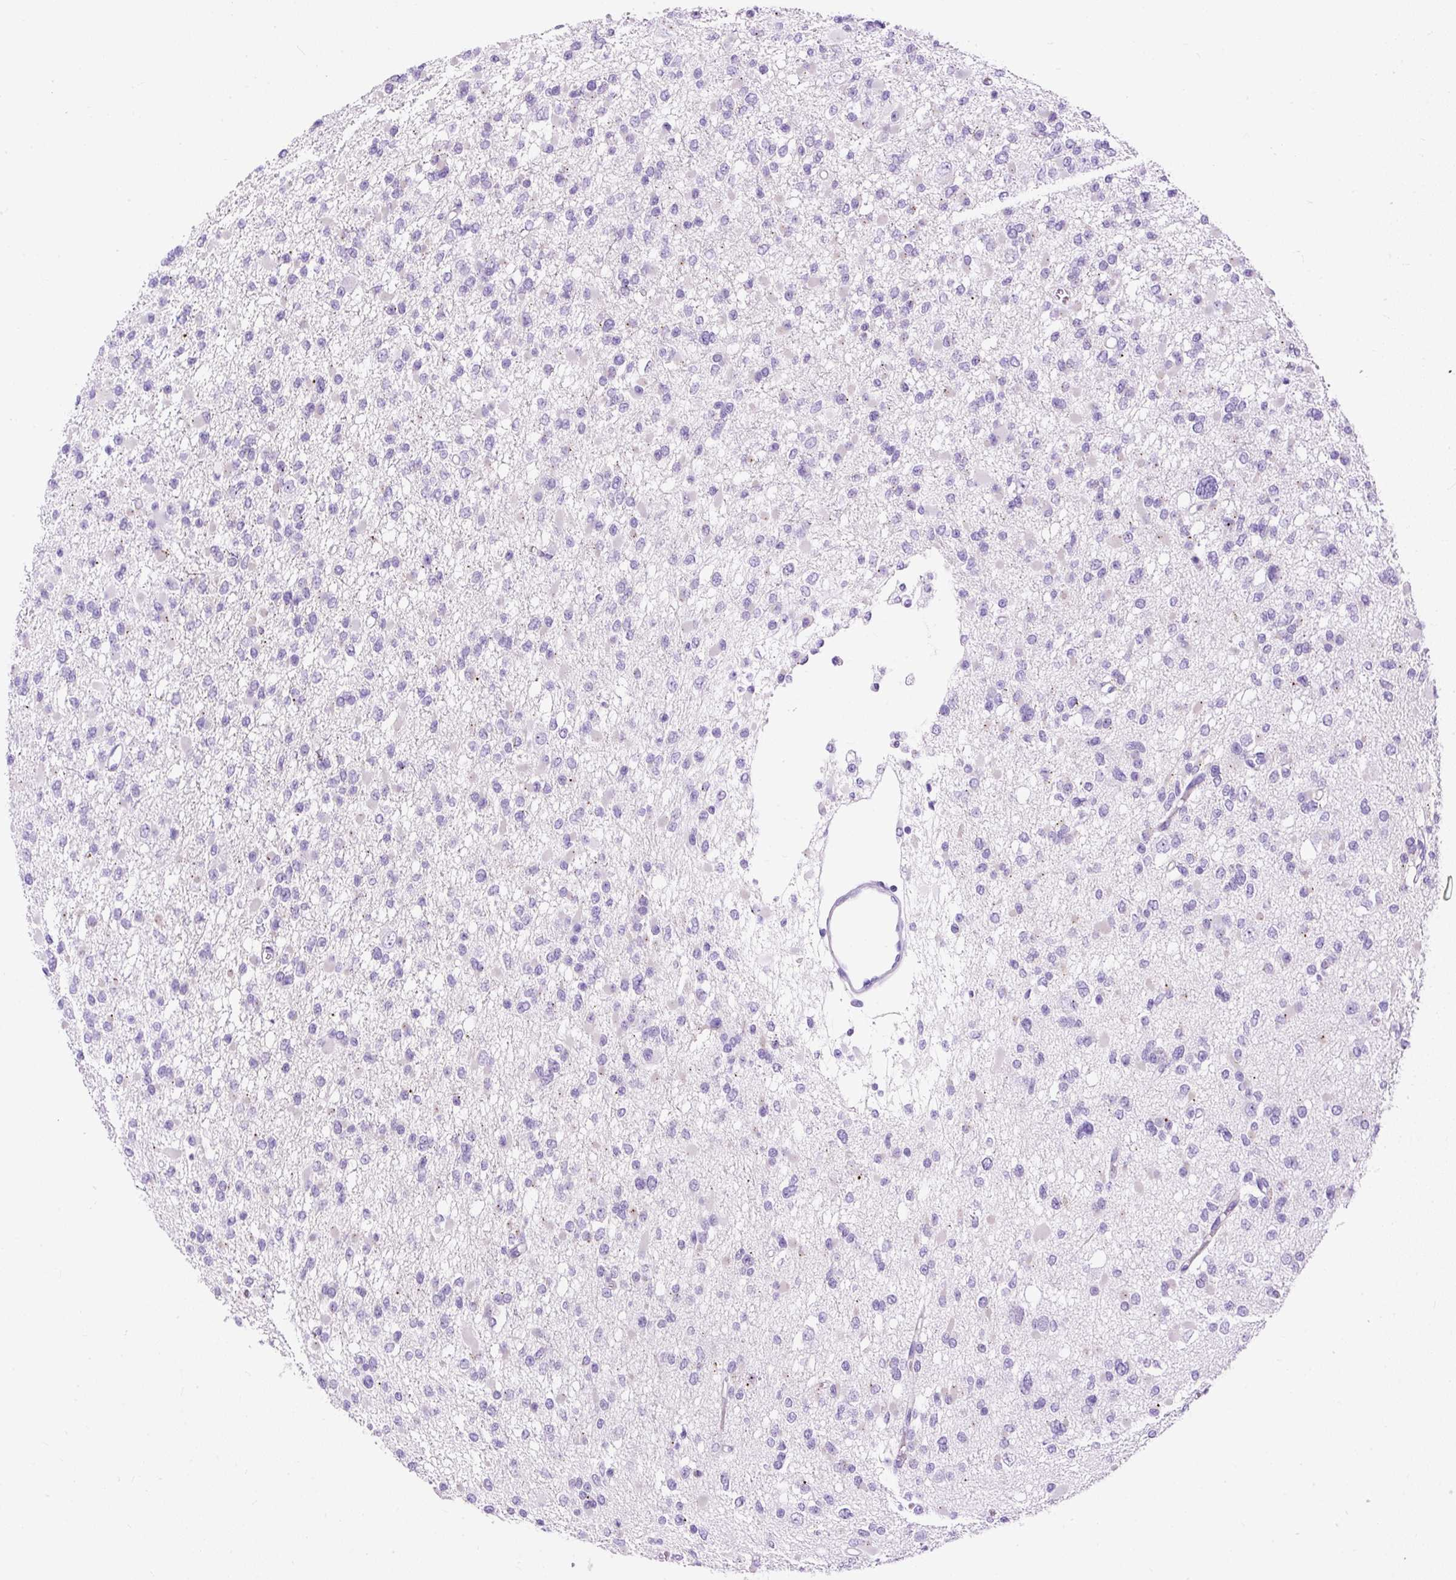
{"staining": {"intensity": "negative", "quantity": "none", "location": "none"}, "tissue": "glioma", "cell_type": "Tumor cells", "image_type": "cancer", "snomed": [{"axis": "morphology", "description": "Glioma, malignant, Low grade"}, {"axis": "topography", "description": "Brain"}], "caption": "An image of human glioma is negative for staining in tumor cells.", "gene": "STOX2", "patient": {"sex": "female", "age": 22}}